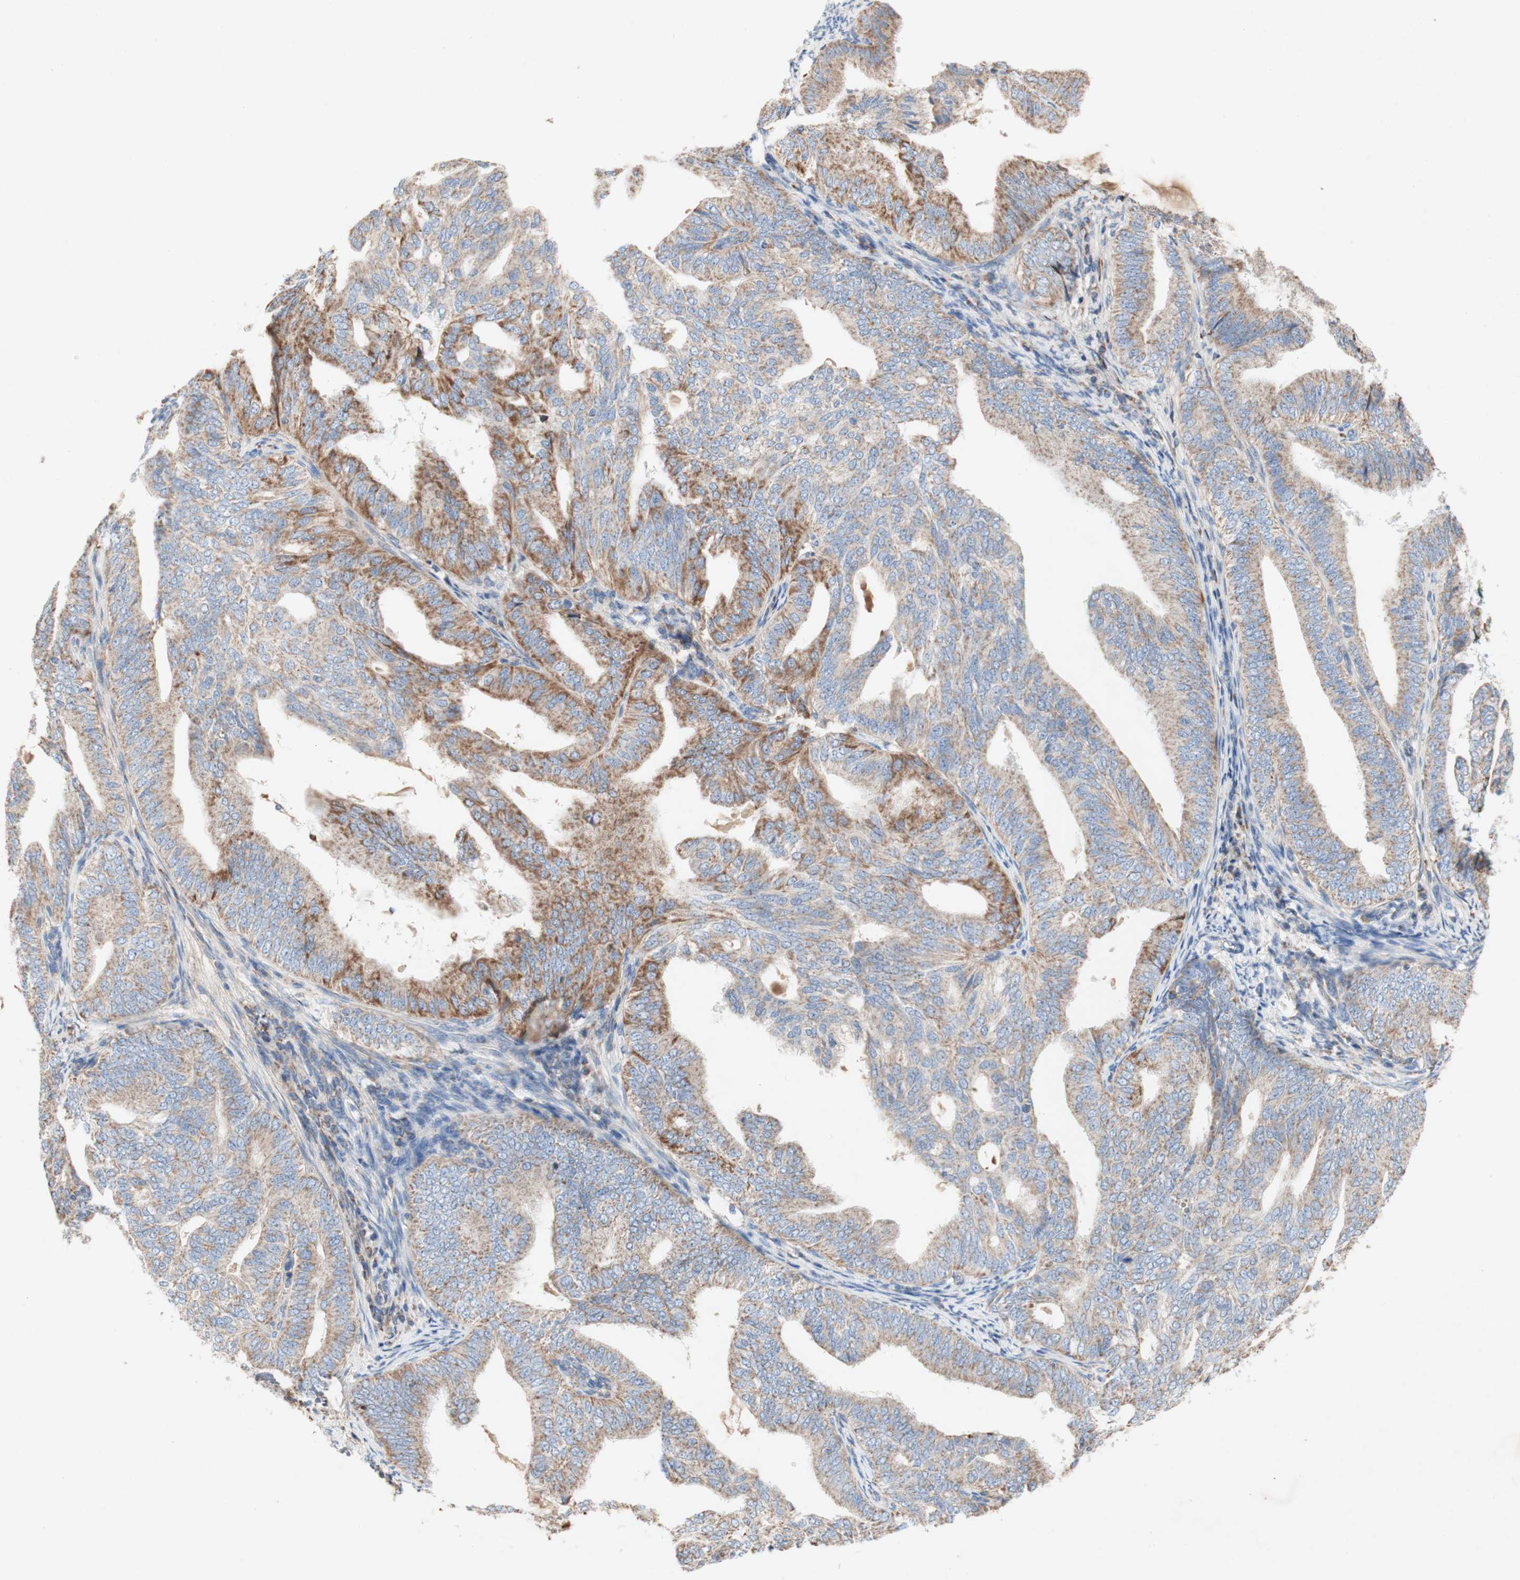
{"staining": {"intensity": "moderate", "quantity": ">75%", "location": "cytoplasmic/membranous"}, "tissue": "endometrial cancer", "cell_type": "Tumor cells", "image_type": "cancer", "snomed": [{"axis": "morphology", "description": "Adenocarcinoma, NOS"}, {"axis": "topography", "description": "Endometrium"}], "caption": "Immunohistochemistry (IHC) (DAB (3,3'-diaminobenzidine)) staining of human endometrial adenocarcinoma demonstrates moderate cytoplasmic/membranous protein staining in about >75% of tumor cells. Using DAB (3,3'-diaminobenzidine) (brown) and hematoxylin (blue) stains, captured at high magnification using brightfield microscopy.", "gene": "SDHB", "patient": {"sex": "female", "age": 58}}